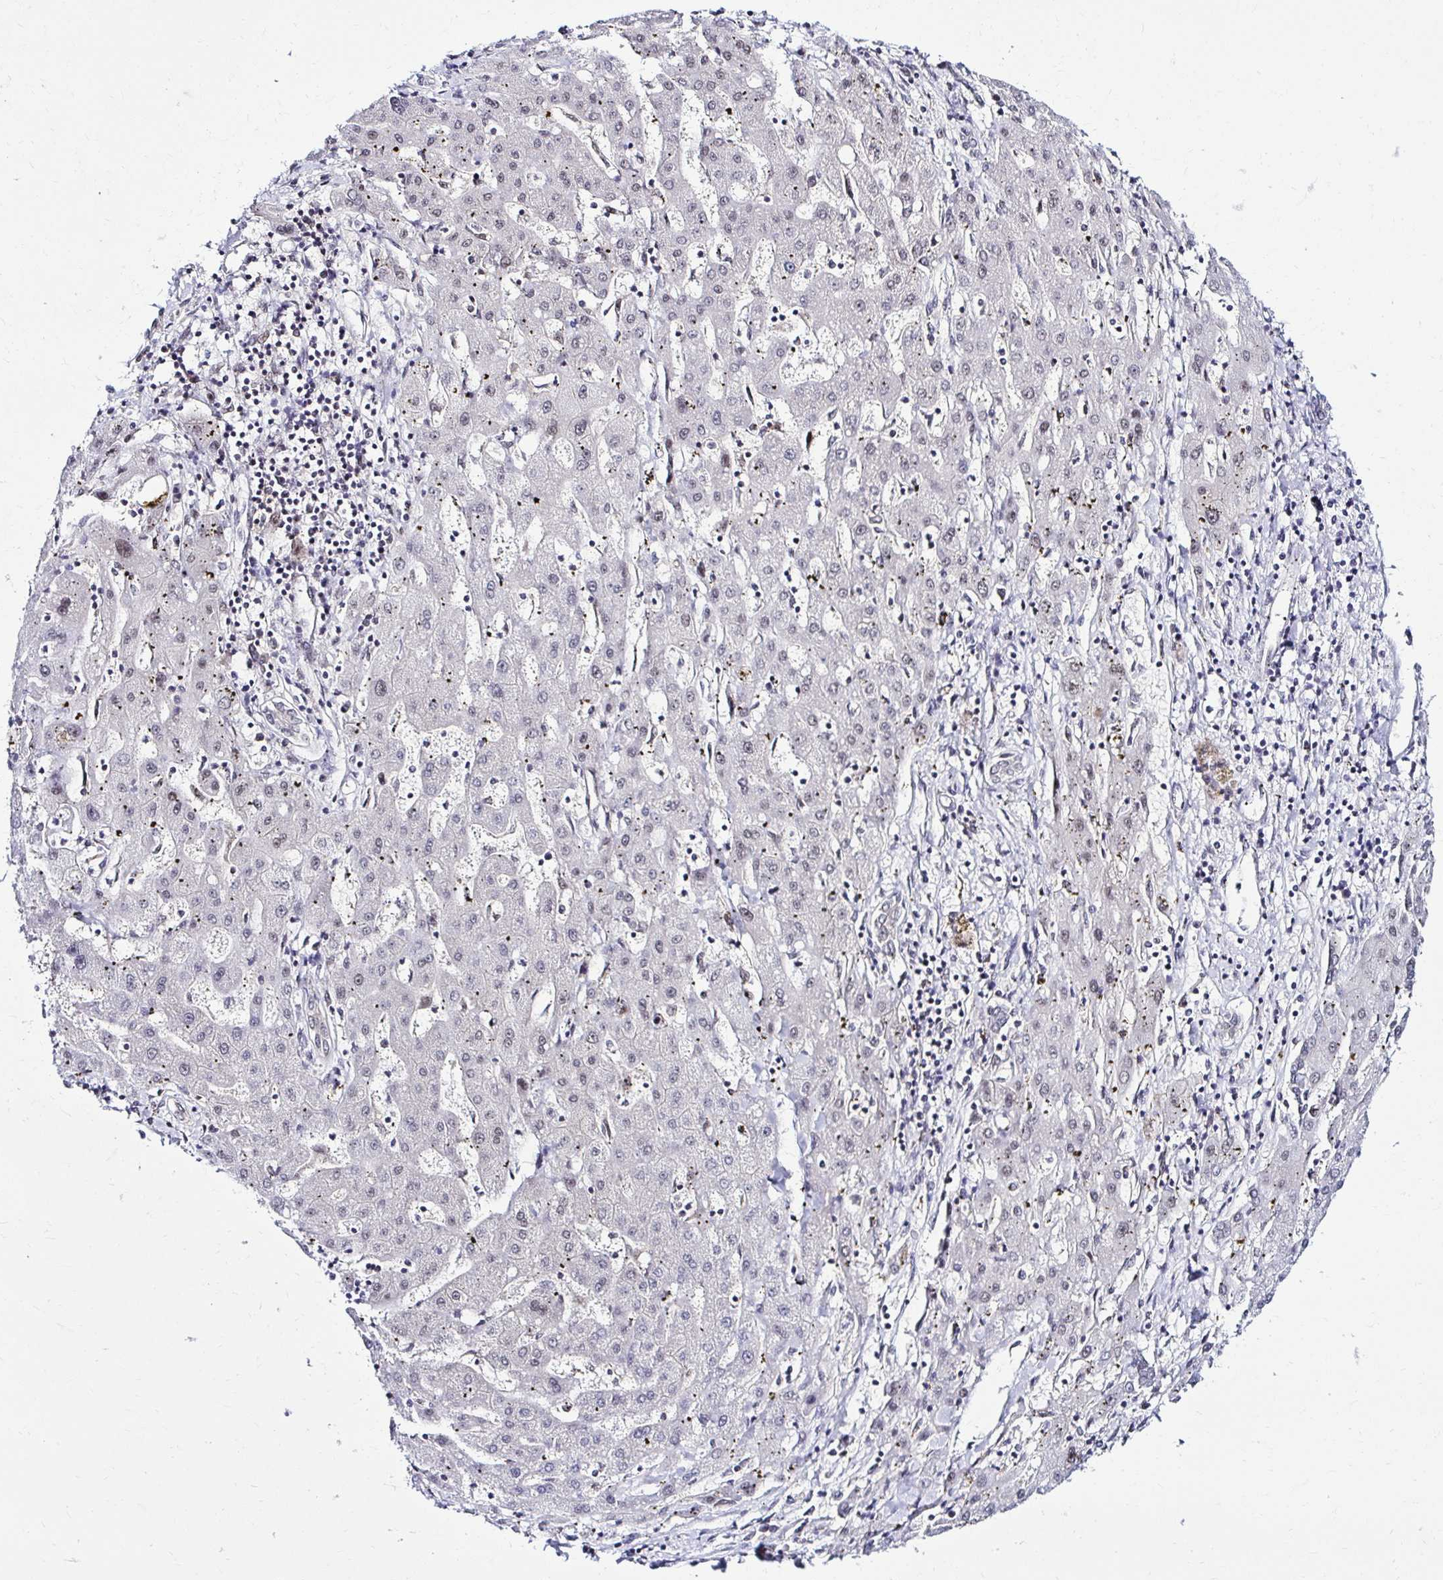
{"staining": {"intensity": "weak", "quantity": "<25%", "location": "nuclear"}, "tissue": "liver cancer", "cell_type": "Tumor cells", "image_type": "cancer", "snomed": [{"axis": "morphology", "description": "Carcinoma, Hepatocellular, NOS"}, {"axis": "topography", "description": "Liver"}], "caption": "Immunohistochemistry (IHC) micrograph of neoplastic tissue: liver cancer (hepatocellular carcinoma) stained with DAB shows no significant protein staining in tumor cells.", "gene": "PSMD3", "patient": {"sex": "male", "age": 72}}